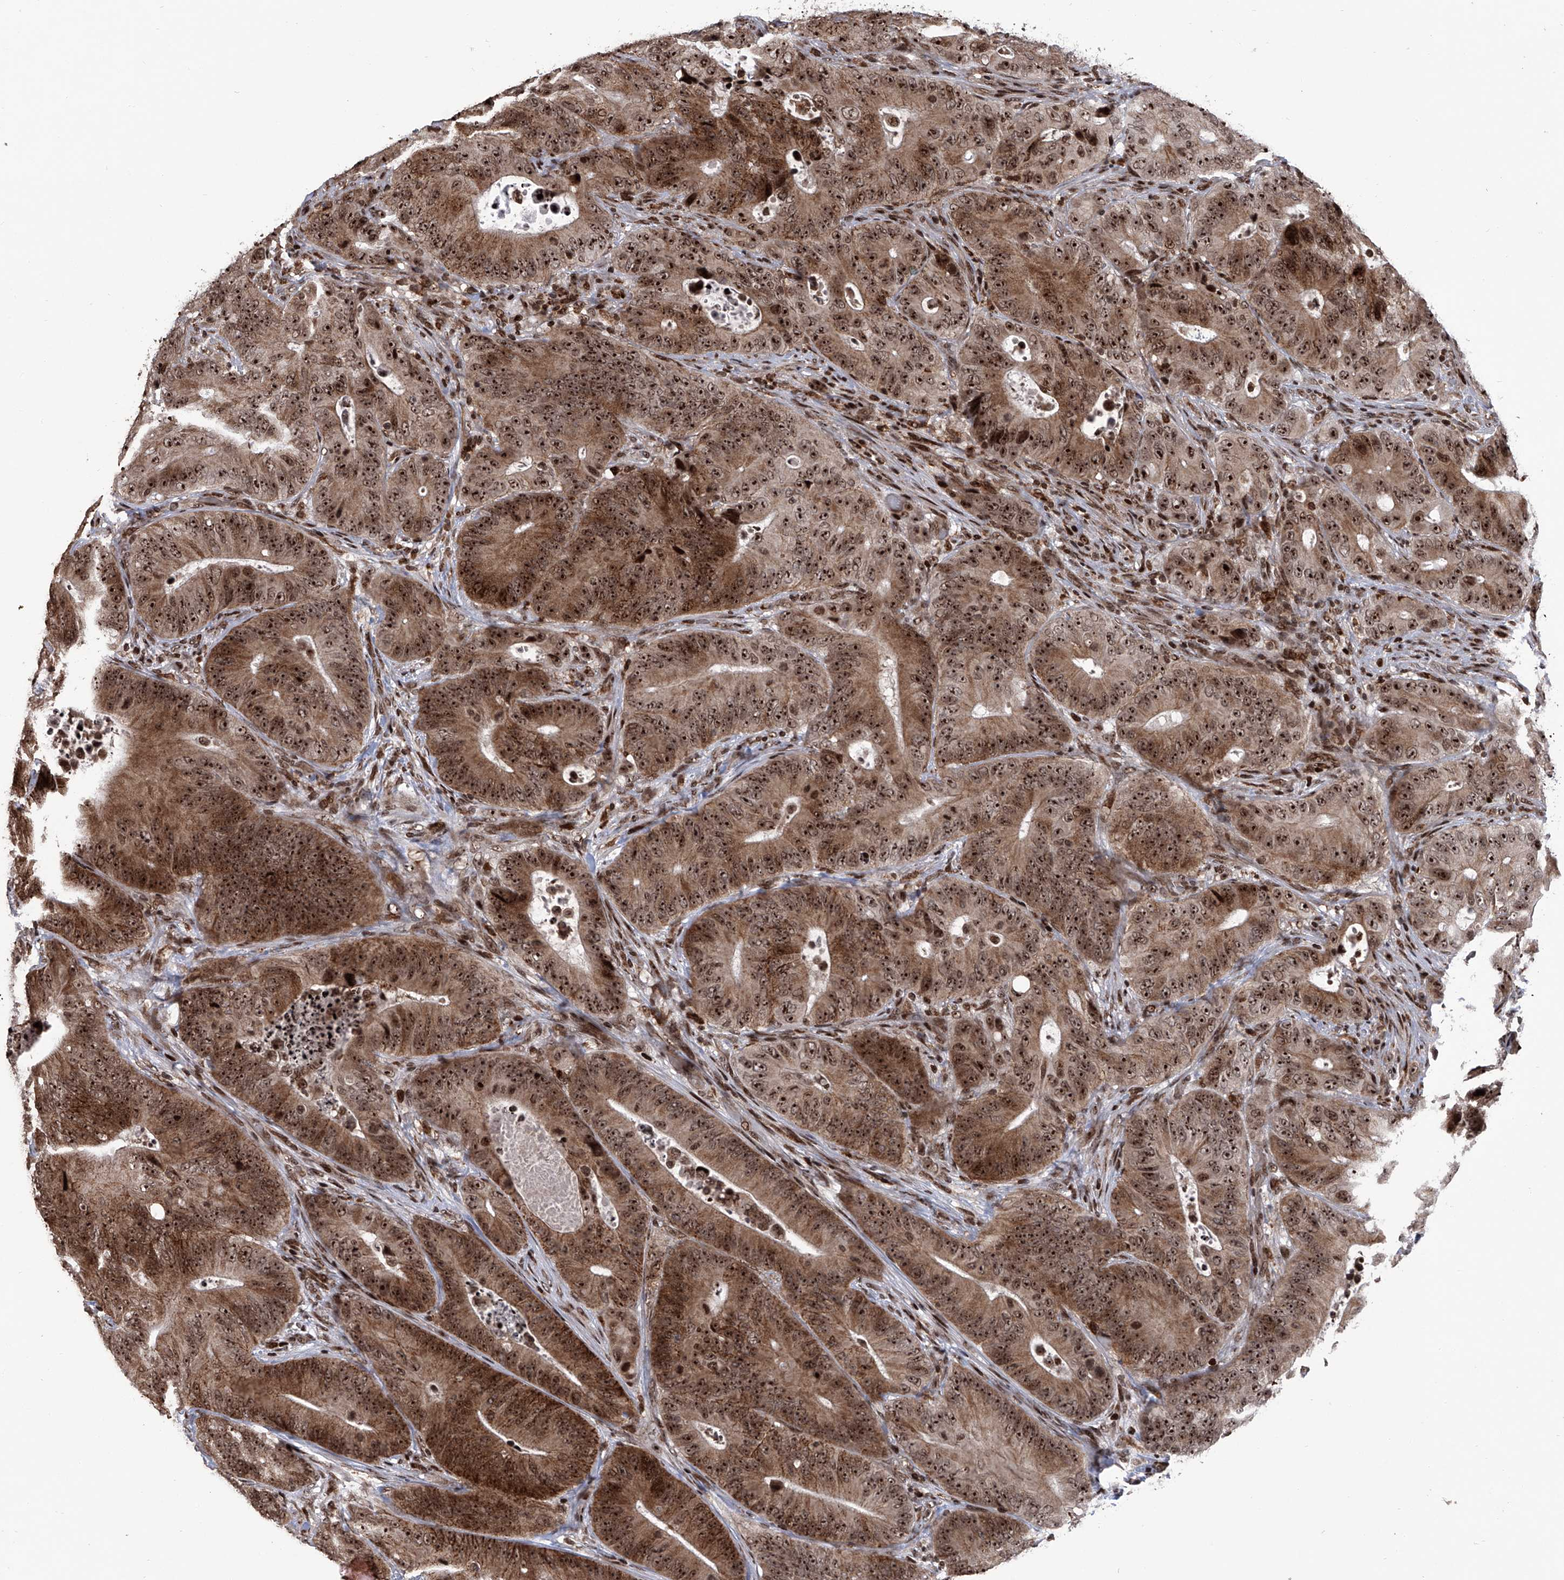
{"staining": {"intensity": "strong", "quantity": ">75%", "location": "cytoplasmic/membranous,nuclear"}, "tissue": "colorectal cancer", "cell_type": "Tumor cells", "image_type": "cancer", "snomed": [{"axis": "morphology", "description": "Adenocarcinoma, NOS"}, {"axis": "topography", "description": "Colon"}], "caption": "This is an image of immunohistochemistry staining of colorectal cancer (adenocarcinoma), which shows strong positivity in the cytoplasmic/membranous and nuclear of tumor cells.", "gene": "PAK1IP1", "patient": {"sex": "male", "age": 83}}